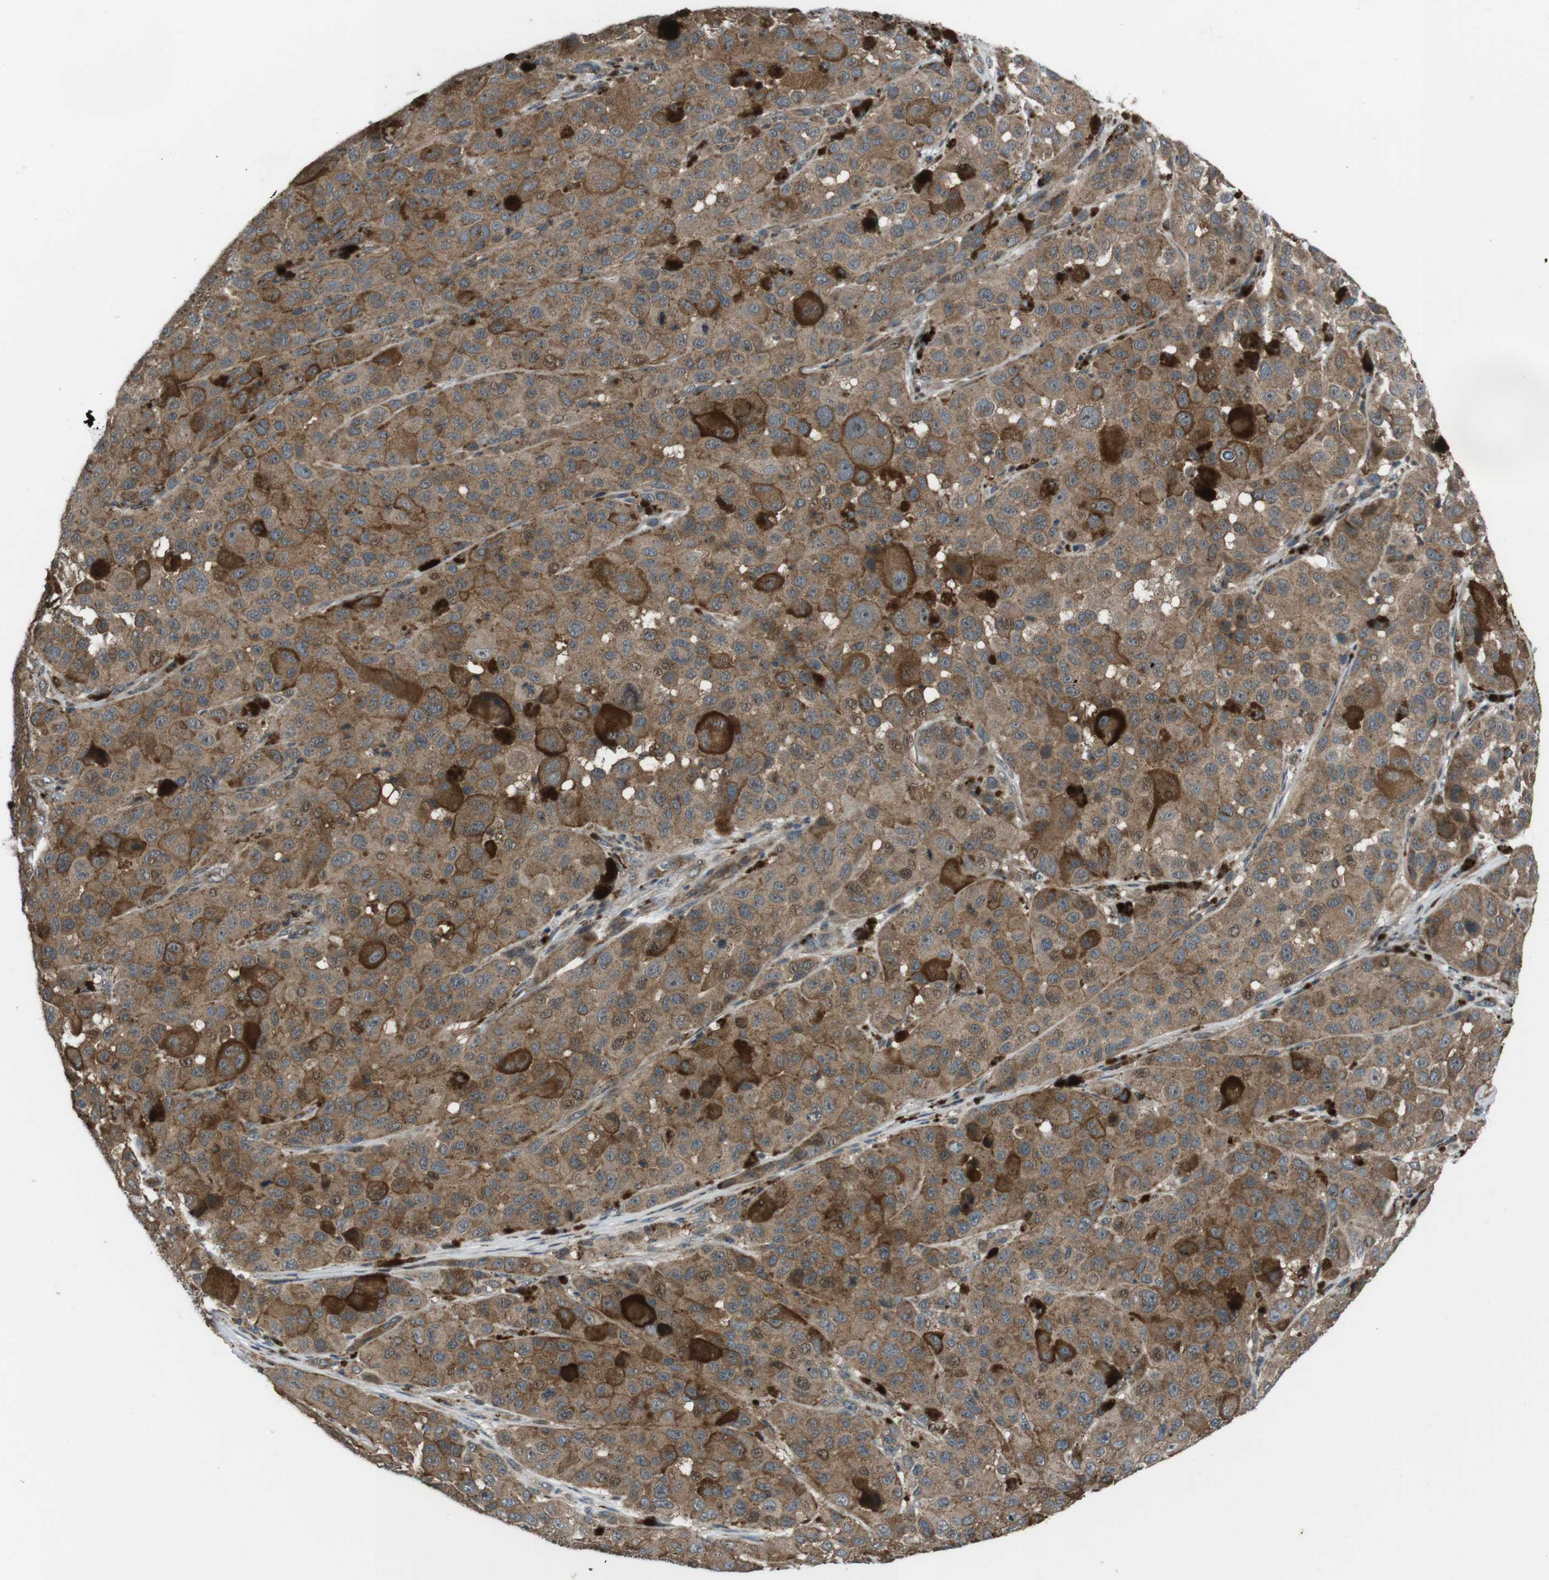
{"staining": {"intensity": "moderate", "quantity": ">75%", "location": "cytoplasmic/membranous"}, "tissue": "melanoma", "cell_type": "Tumor cells", "image_type": "cancer", "snomed": [{"axis": "morphology", "description": "Malignant melanoma, NOS"}, {"axis": "topography", "description": "Skin"}], "caption": "Immunohistochemistry (IHC) staining of melanoma, which reveals medium levels of moderate cytoplasmic/membranous positivity in approximately >75% of tumor cells indicating moderate cytoplasmic/membranous protein expression. The staining was performed using DAB (3,3'-diaminobenzidine) (brown) for protein detection and nuclei were counterstained in hematoxylin (blue).", "gene": "SLC22A23", "patient": {"sex": "male", "age": 96}}